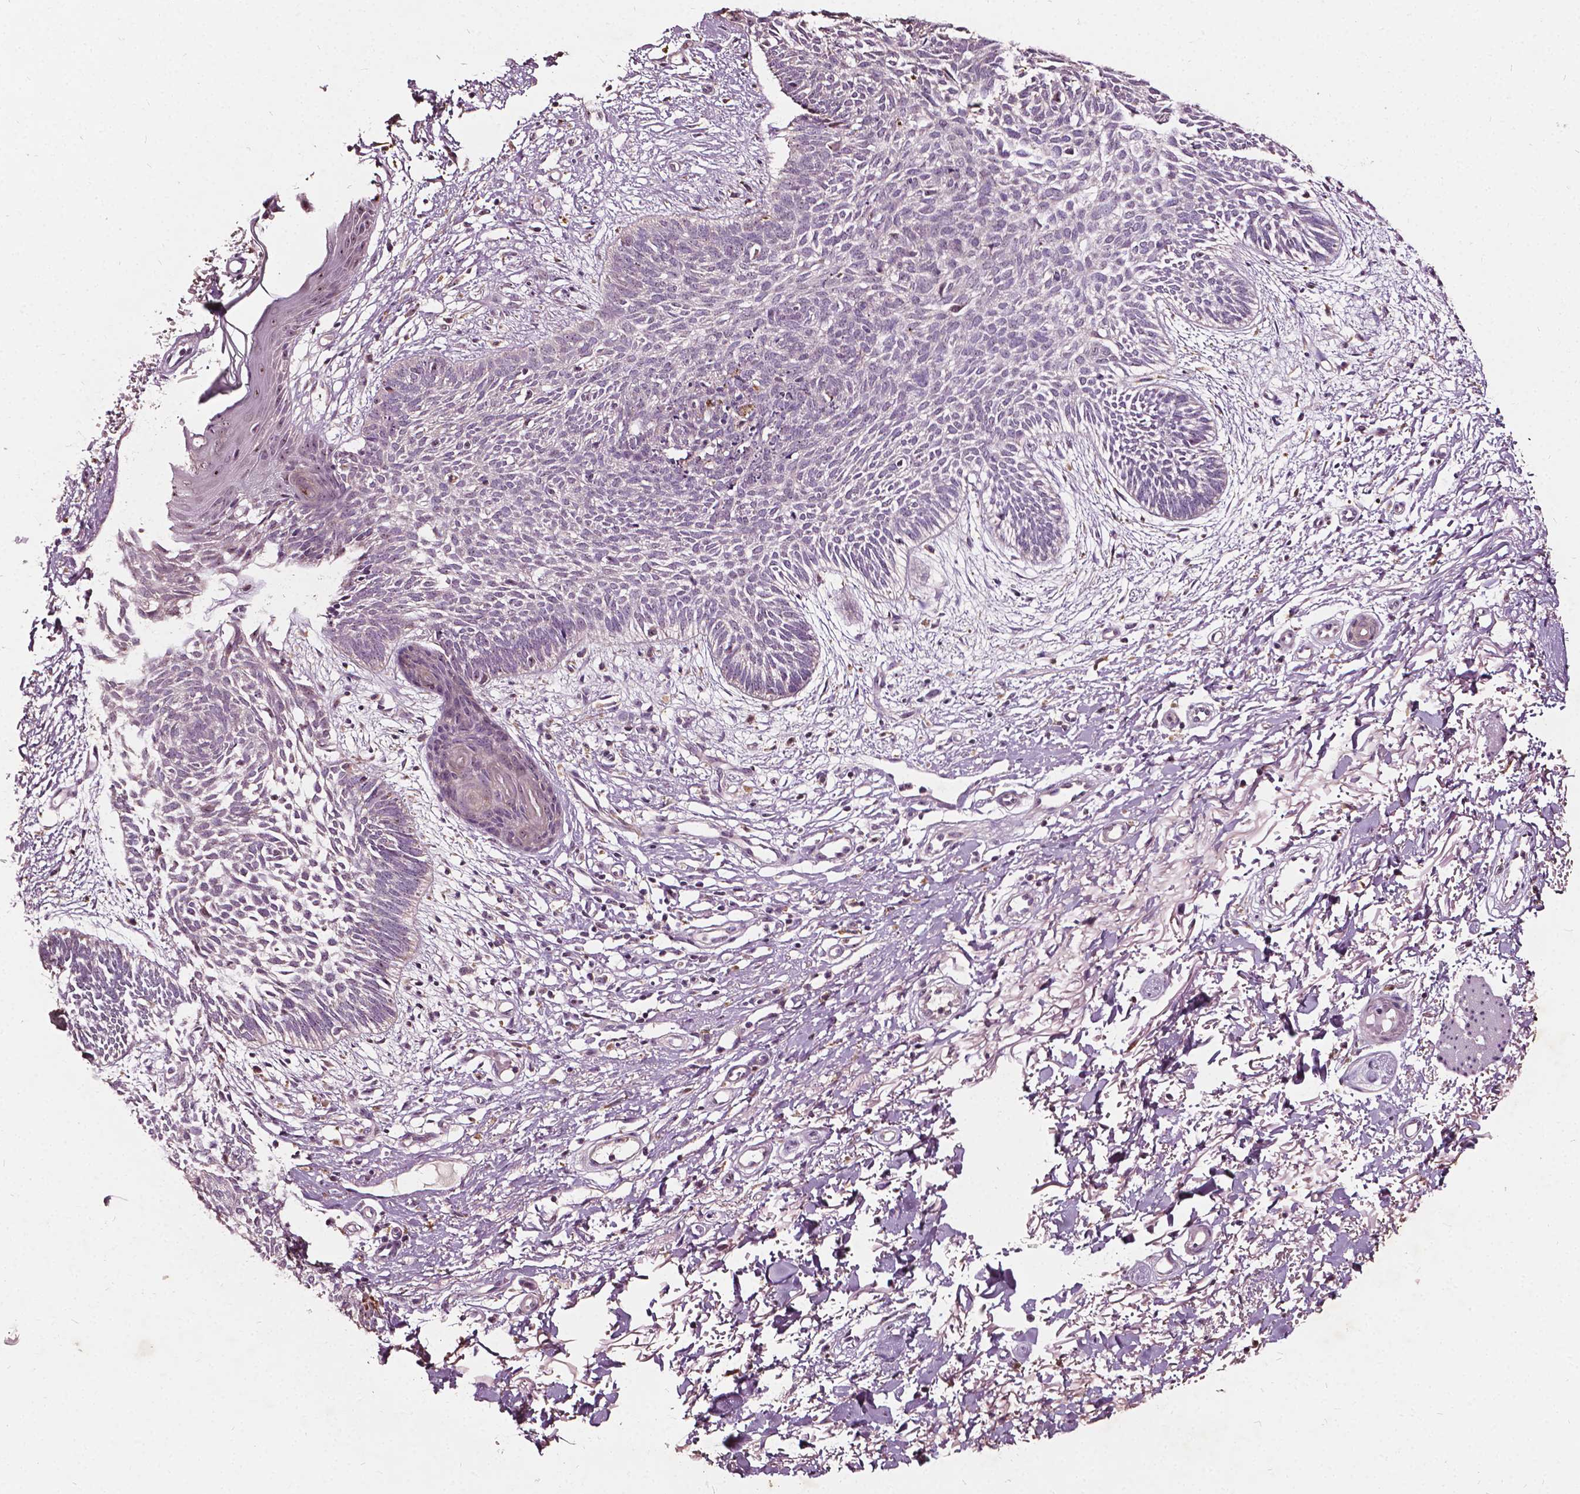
{"staining": {"intensity": "negative", "quantity": "none", "location": "none"}, "tissue": "skin cancer", "cell_type": "Tumor cells", "image_type": "cancer", "snomed": [{"axis": "morphology", "description": "Basal cell carcinoma"}, {"axis": "topography", "description": "Skin"}], "caption": "IHC of basal cell carcinoma (skin) exhibits no staining in tumor cells.", "gene": "ODF3L2", "patient": {"sex": "female", "age": 84}}